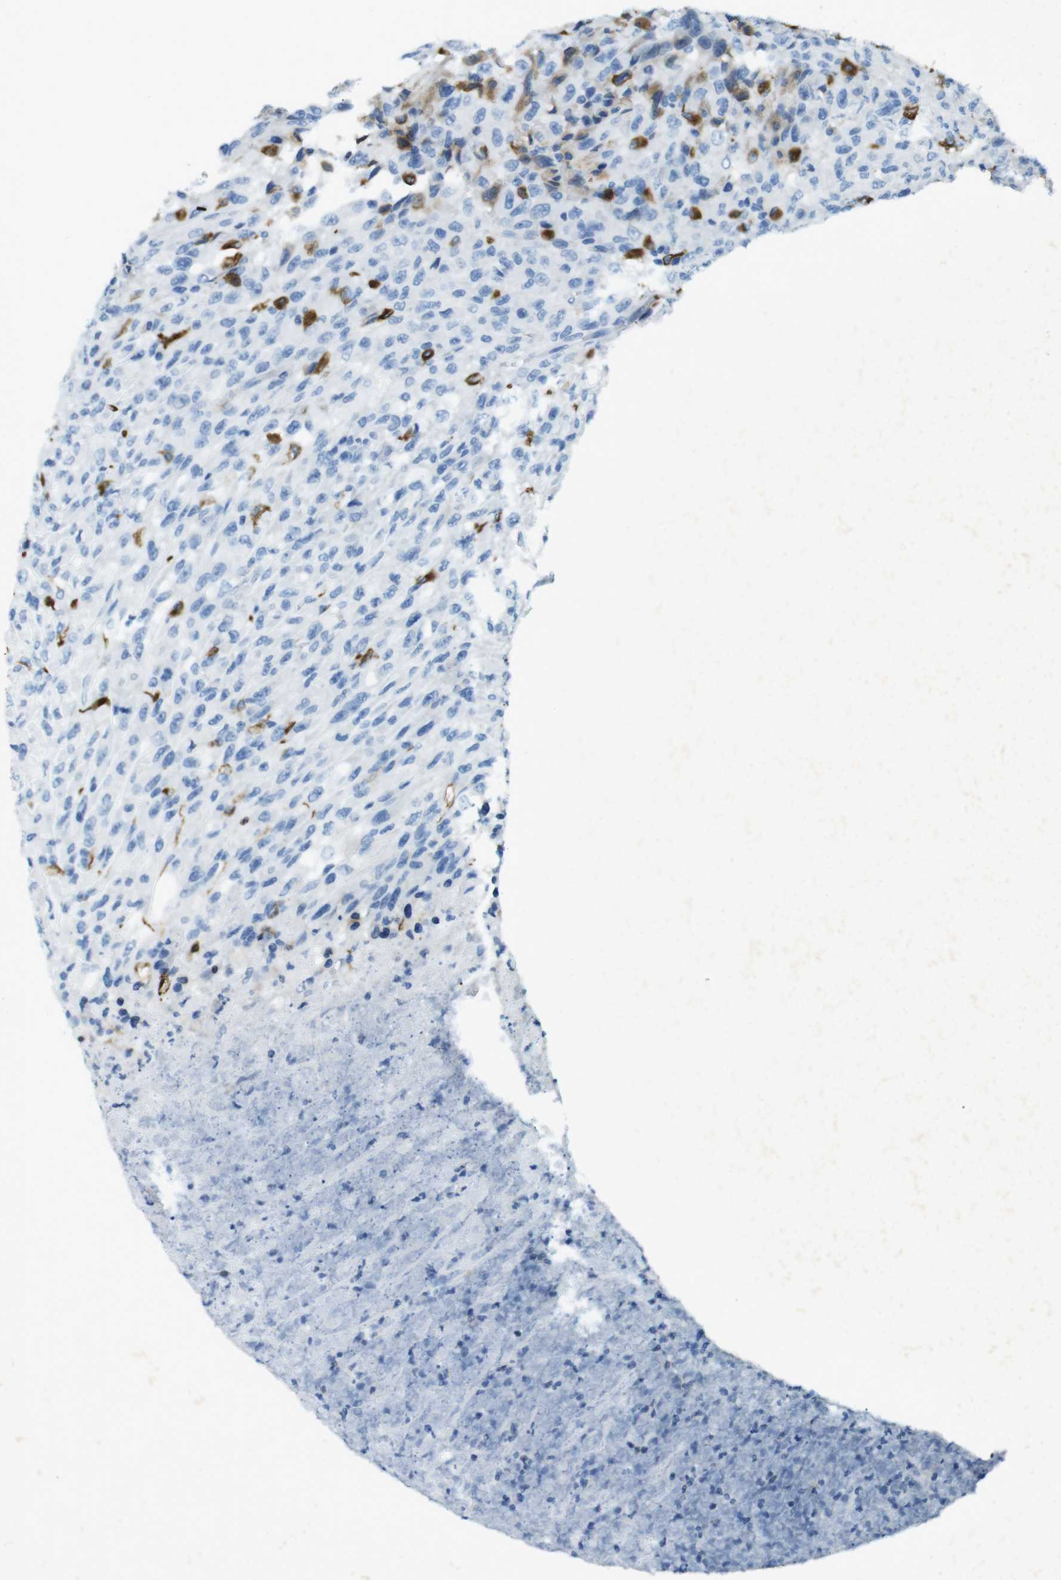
{"staining": {"intensity": "negative", "quantity": "none", "location": "none"}, "tissue": "urothelial cancer", "cell_type": "Tumor cells", "image_type": "cancer", "snomed": [{"axis": "morphology", "description": "Urothelial carcinoma, High grade"}, {"axis": "topography", "description": "Urinary bladder"}], "caption": "Histopathology image shows no significant protein staining in tumor cells of urothelial cancer.", "gene": "CD320", "patient": {"sex": "male", "age": 66}}